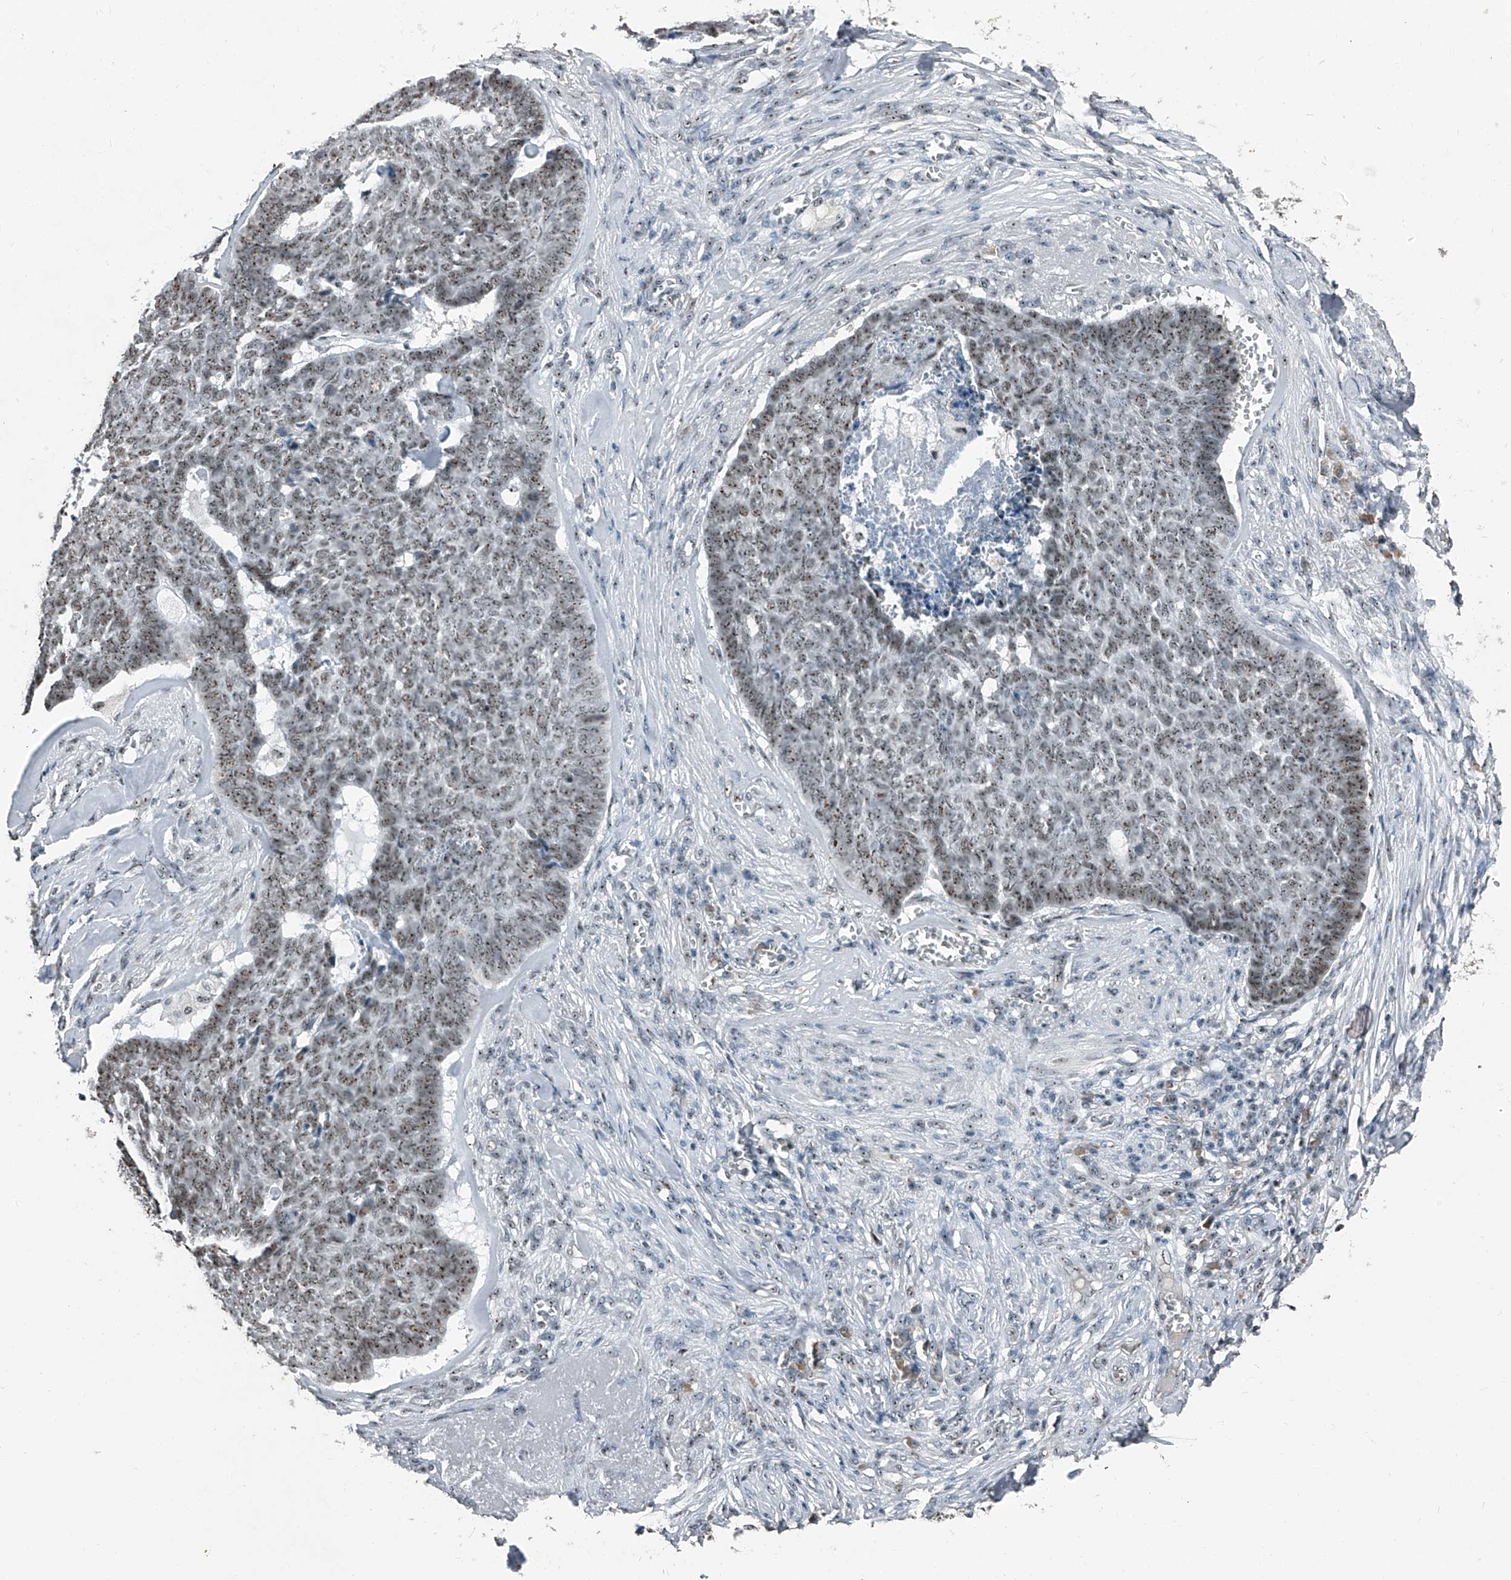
{"staining": {"intensity": "moderate", "quantity": ">75%", "location": "nuclear"}, "tissue": "skin cancer", "cell_type": "Tumor cells", "image_type": "cancer", "snomed": [{"axis": "morphology", "description": "Basal cell carcinoma"}, {"axis": "topography", "description": "Skin"}], "caption": "Immunohistochemistry photomicrograph of human skin basal cell carcinoma stained for a protein (brown), which shows medium levels of moderate nuclear staining in about >75% of tumor cells.", "gene": "TCOF1", "patient": {"sex": "male", "age": 84}}